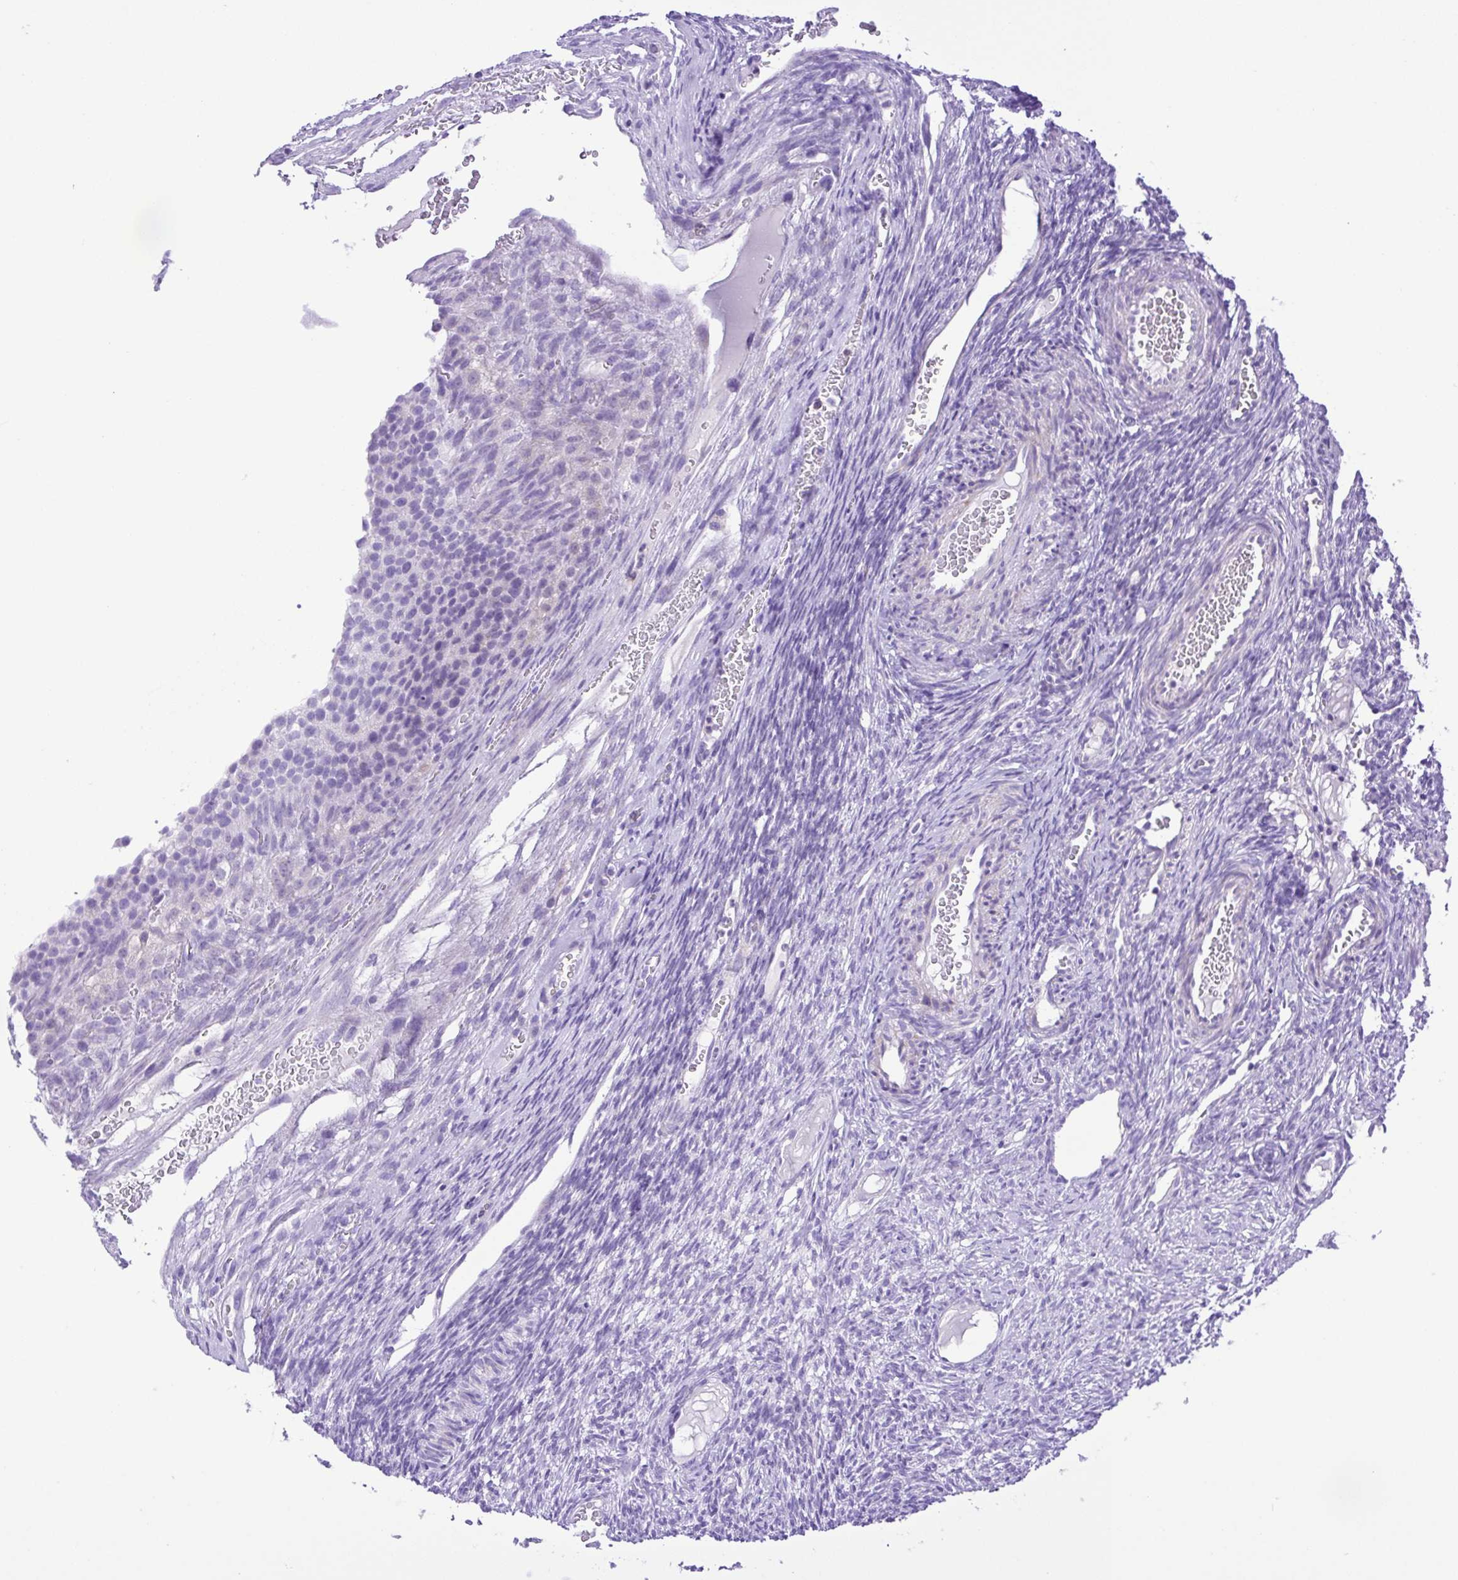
{"staining": {"intensity": "negative", "quantity": "none", "location": "none"}, "tissue": "ovary", "cell_type": "Ovarian stroma cells", "image_type": "normal", "snomed": [{"axis": "morphology", "description": "Normal tissue, NOS"}, {"axis": "topography", "description": "Ovary"}], "caption": "High power microscopy photomicrograph of an IHC image of benign ovary, revealing no significant staining in ovarian stroma cells. (DAB immunohistochemistry visualized using brightfield microscopy, high magnification).", "gene": "SYT1", "patient": {"sex": "female", "age": 34}}